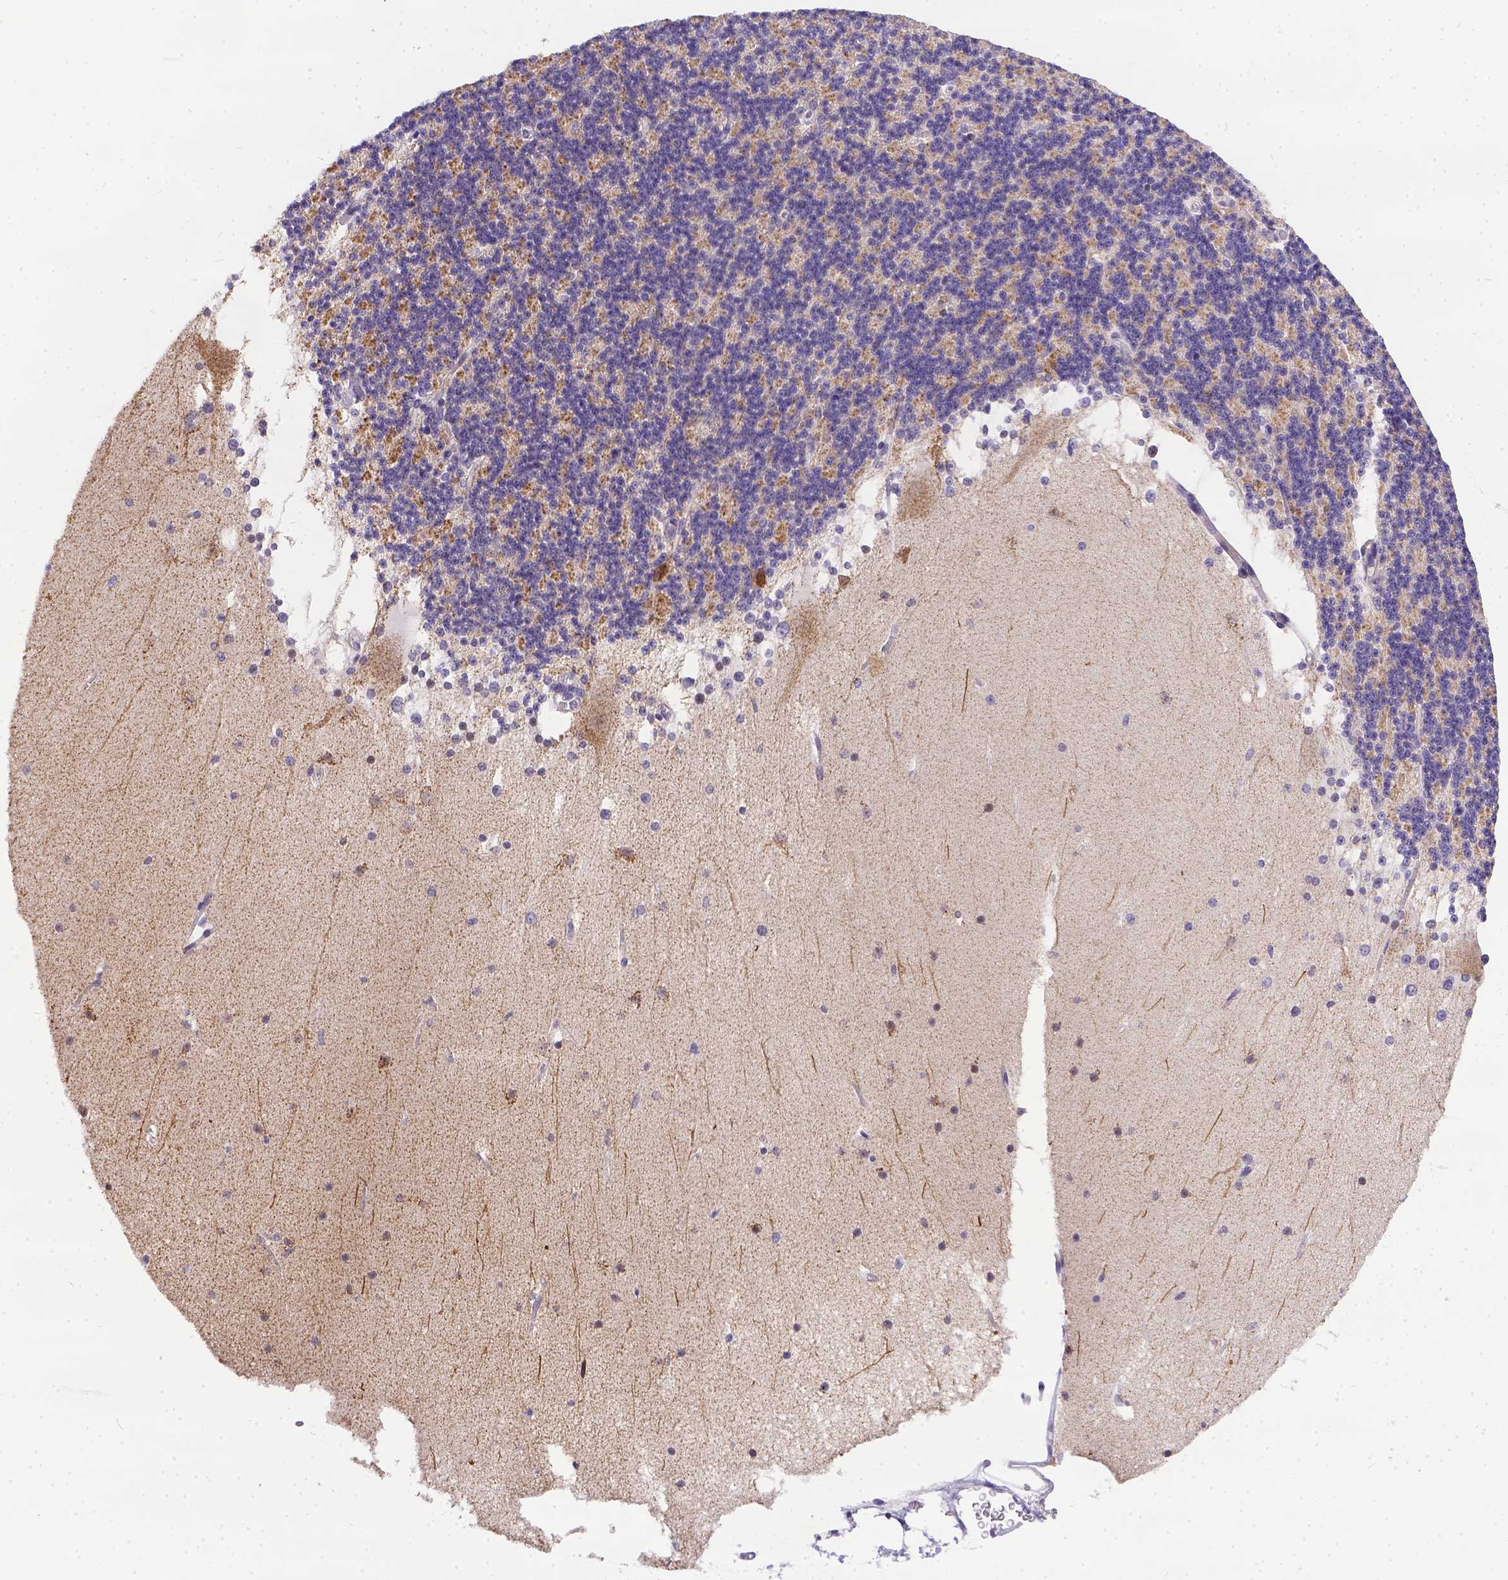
{"staining": {"intensity": "moderate", "quantity": "<25%", "location": "cytoplasmic/membranous"}, "tissue": "cerebellum", "cell_type": "Cells in granular layer", "image_type": "normal", "snomed": [{"axis": "morphology", "description": "Normal tissue, NOS"}, {"axis": "topography", "description": "Cerebellum"}], "caption": "Cerebellum stained with immunohistochemistry (IHC) exhibits moderate cytoplasmic/membranous staining in about <25% of cells in granular layer. Nuclei are stained in blue.", "gene": "DLEC1", "patient": {"sex": "female", "age": 19}}